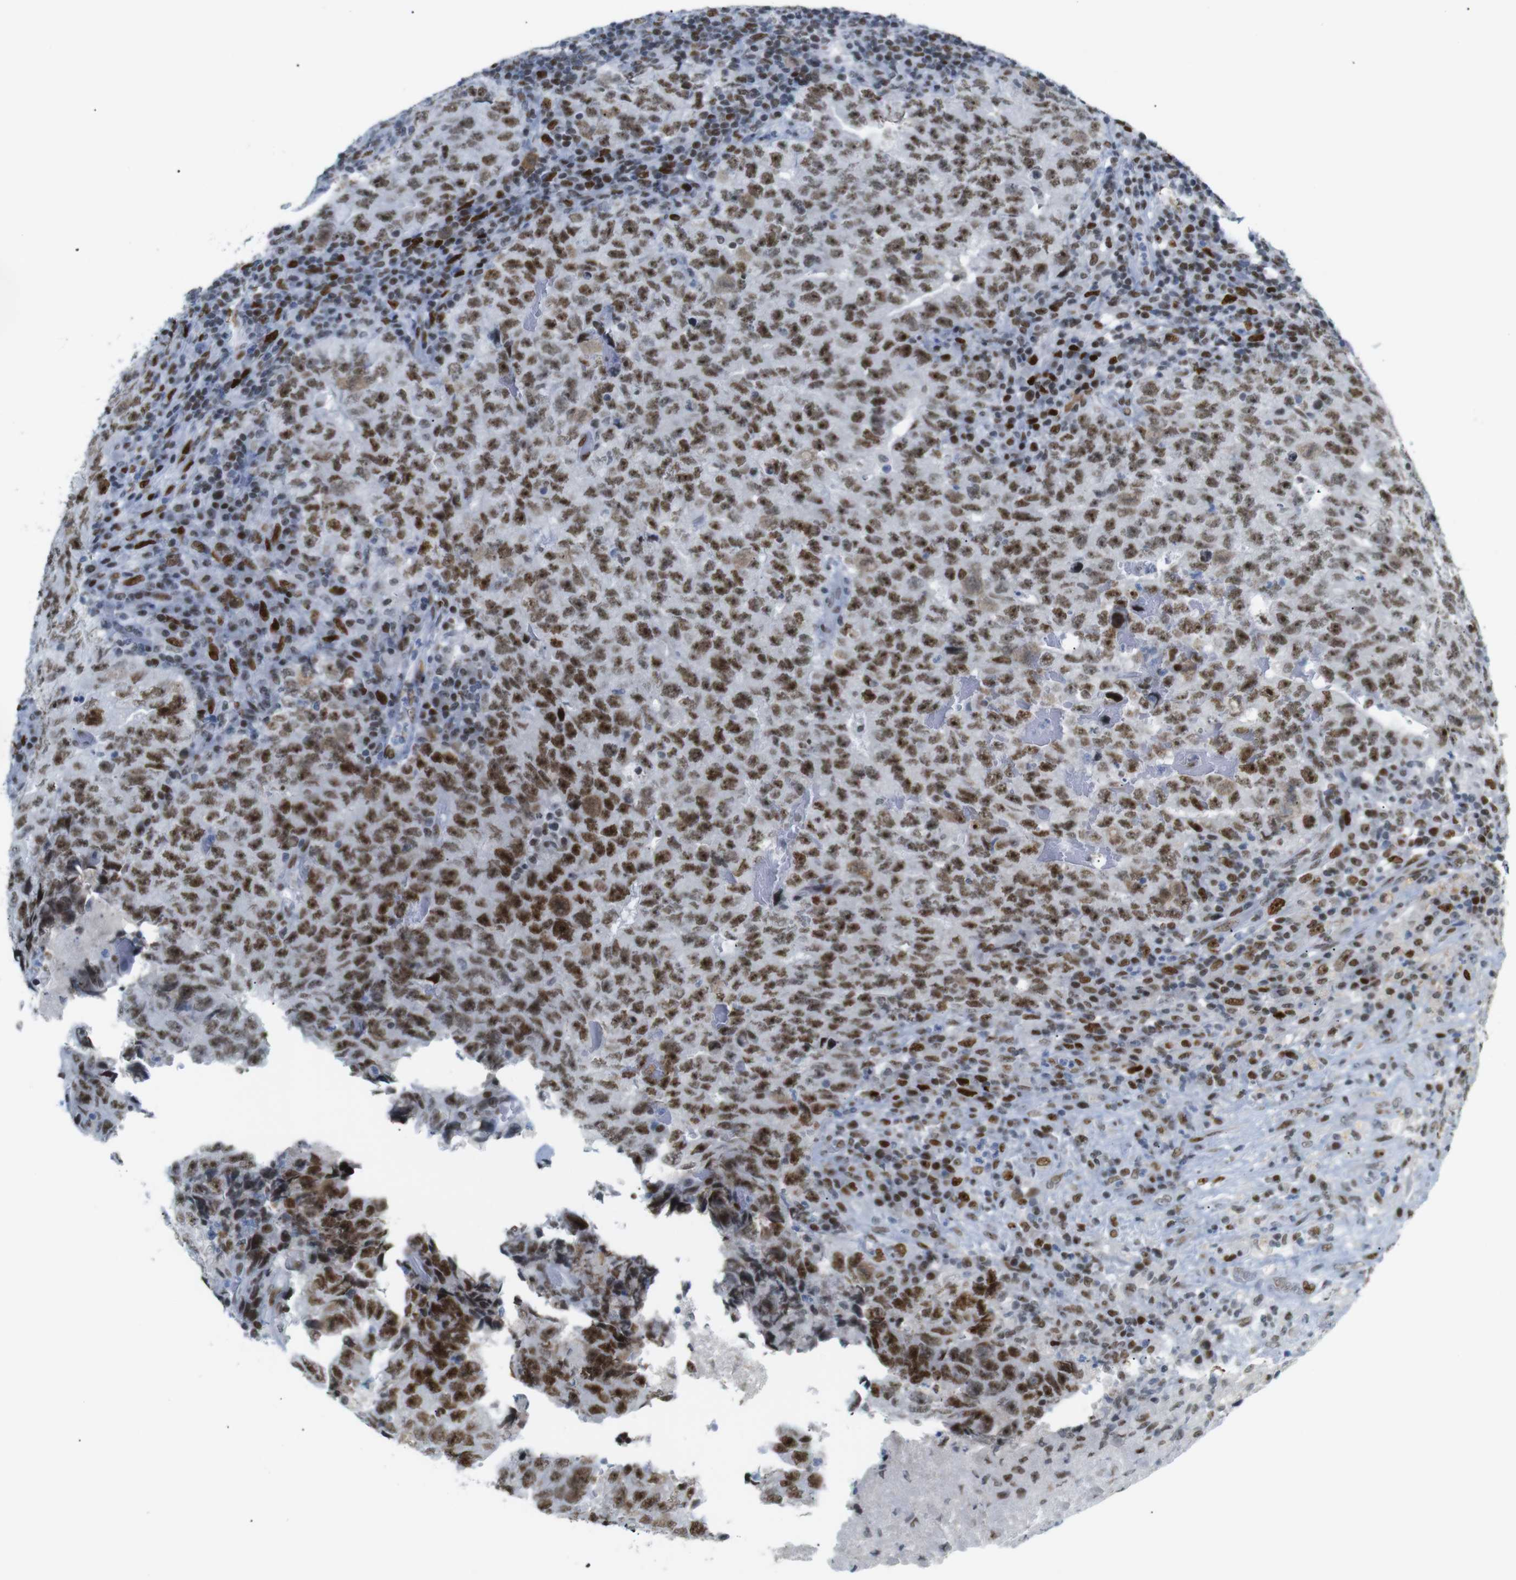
{"staining": {"intensity": "moderate", "quantity": ">75%", "location": "nuclear"}, "tissue": "testis cancer", "cell_type": "Tumor cells", "image_type": "cancer", "snomed": [{"axis": "morphology", "description": "Necrosis, NOS"}, {"axis": "morphology", "description": "Carcinoma, Embryonal, NOS"}, {"axis": "topography", "description": "Testis"}], "caption": "Brown immunohistochemical staining in testis cancer displays moderate nuclear expression in about >75% of tumor cells.", "gene": "RIOX2", "patient": {"sex": "male", "age": 19}}